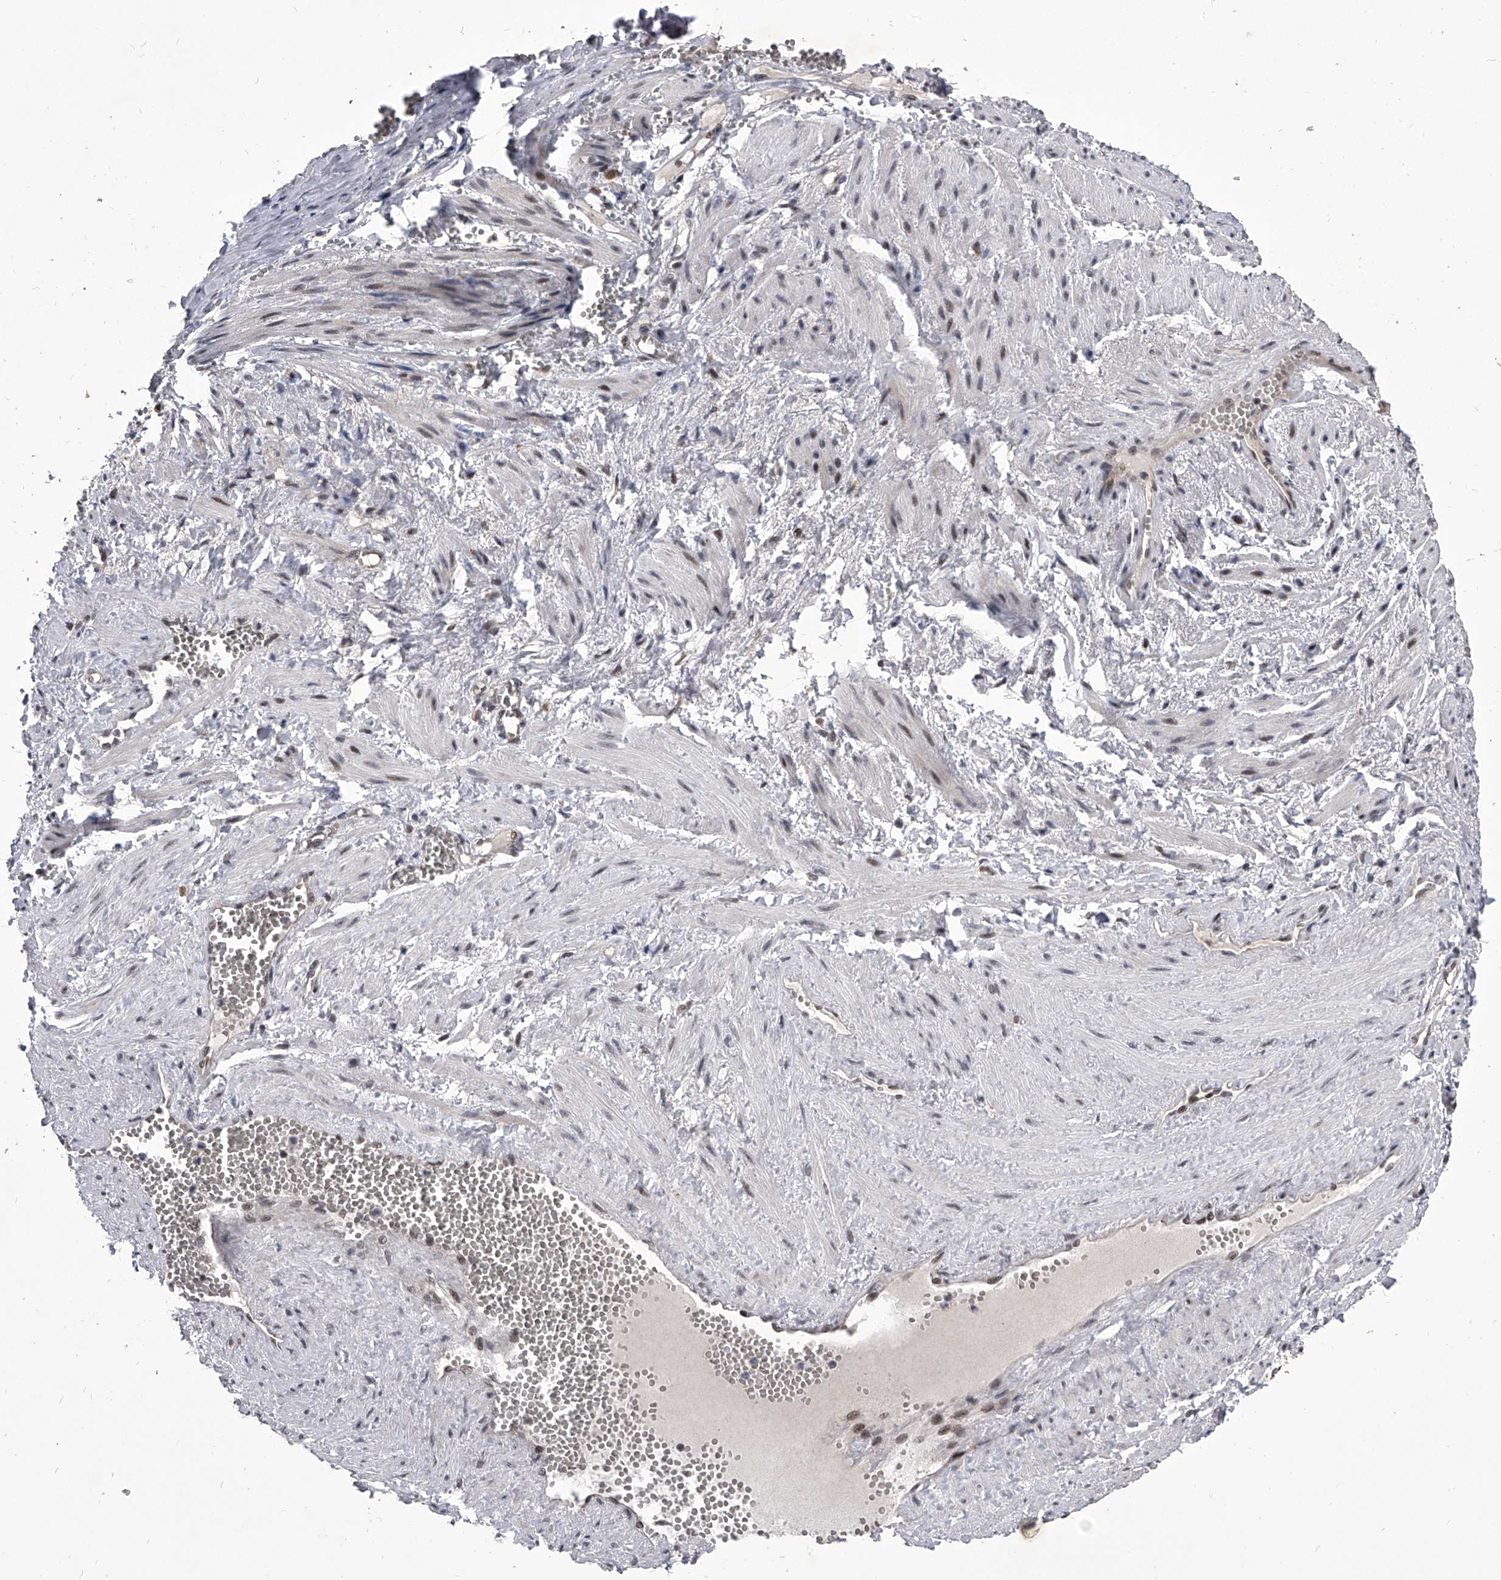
{"staining": {"intensity": "weak", "quantity": "25%-75%", "location": "cytoplasmic/membranous"}, "tissue": "adipose tissue", "cell_type": "Adipocytes", "image_type": "normal", "snomed": [{"axis": "morphology", "description": "Normal tissue, NOS"}, {"axis": "topography", "description": "Smooth muscle"}, {"axis": "topography", "description": "Peripheral nerve tissue"}], "caption": "The histopathology image demonstrates immunohistochemical staining of benign adipose tissue. There is weak cytoplasmic/membranous expression is identified in approximately 25%-75% of adipocytes.", "gene": "CMTR1", "patient": {"sex": "female", "age": 39}}